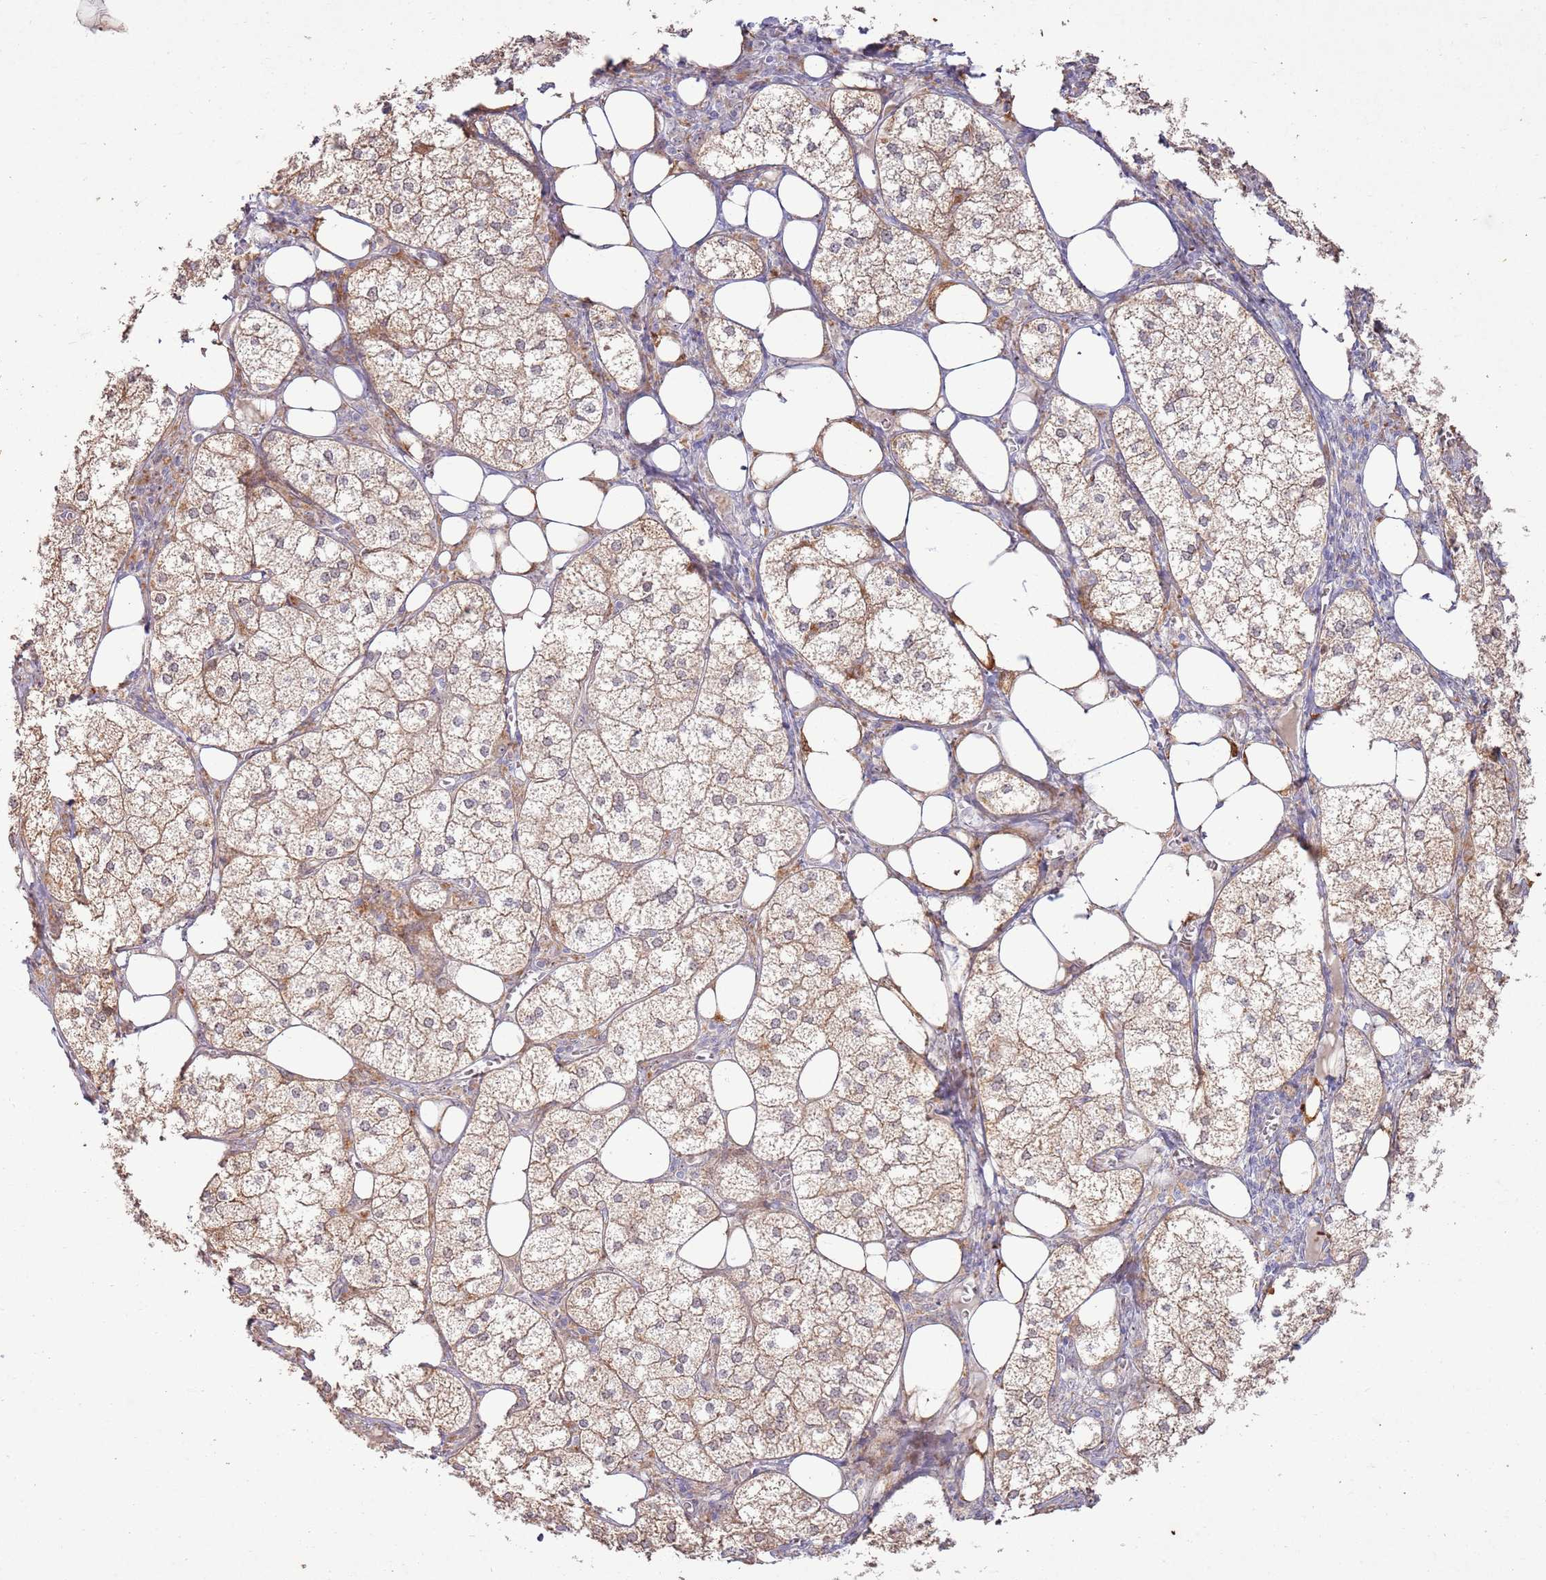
{"staining": {"intensity": "moderate", "quantity": "25%-75%", "location": "cytoplasmic/membranous,nuclear"}, "tissue": "adrenal gland", "cell_type": "Glandular cells", "image_type": "normal", "snomed": [{"axis": "morphology", "description": "Normal tissue, NOS"}, {"axis": "topography", "description": "Adrenal gland"}], "caption": "Immunohistochemistry image of benign adrenal gland: adrenal gland stained using IHC shows medium levels of moderate protein expression localized specifically in the cytoplasmic/membranous,nuclear of glandular cells, appearing as a cytoplasmic/membranous,nuclear brown color.", "gene": "CNPY1", "patient": {"sex": "female", "age": 61}}